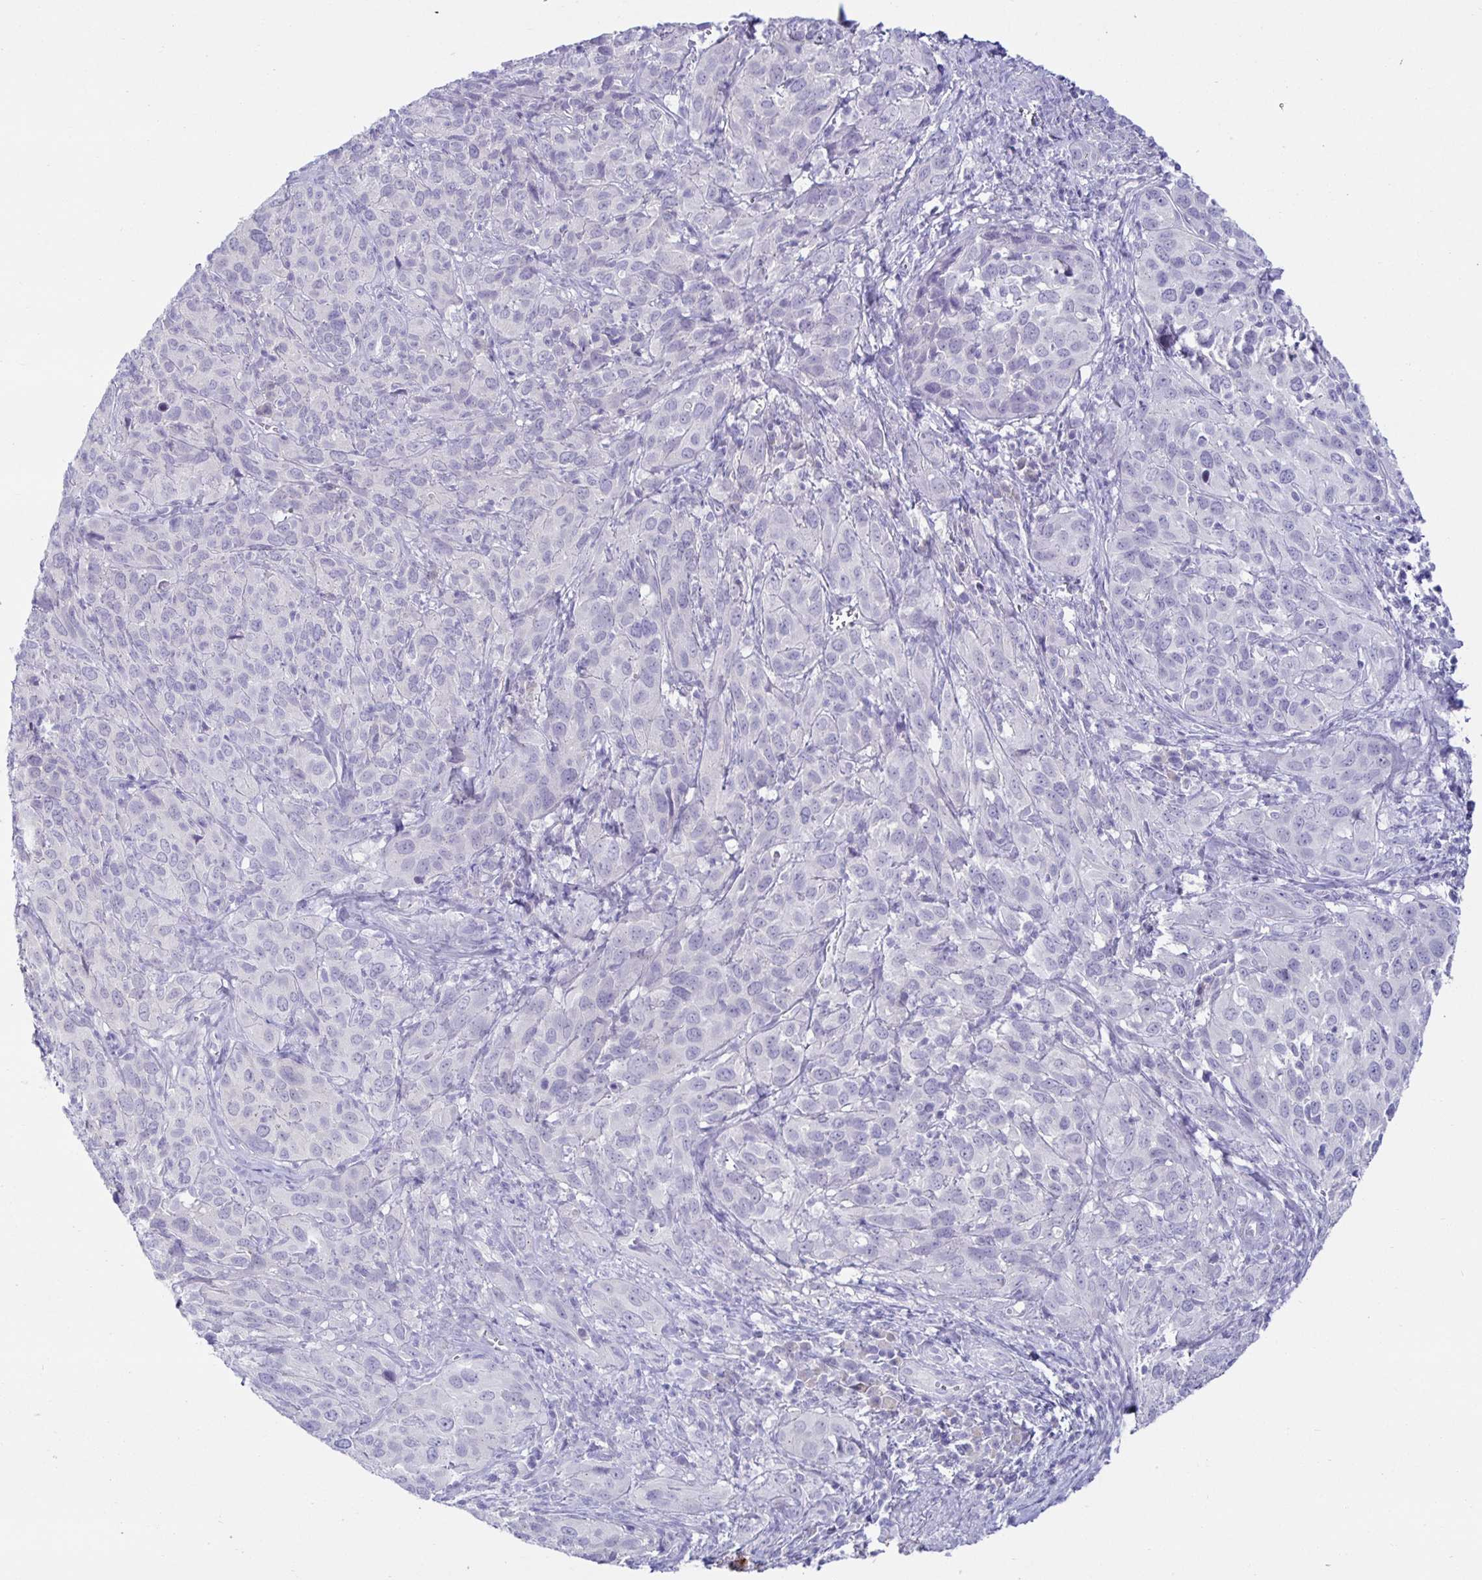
{"staining": {"intensity": "negative", "quantity": "none", "location": "none"}, "tissue": "cervical cancer", "cell_type": "Tumor cells", "image_type": "cancer", "snomed": [{"axis": "morphology", "description": "Squamous cell carcinoma, NOS"}, {"axis": "topography", "description": "Cervix"}], "caption": "An IHC photomicrograph of squamous cell carcinoma (cervical) is shown. There is no staining in tumor cells of squamous cell carcinoma (cervical).", "gene": "MON2", "patient": {"sex": "female", "age": 51}}